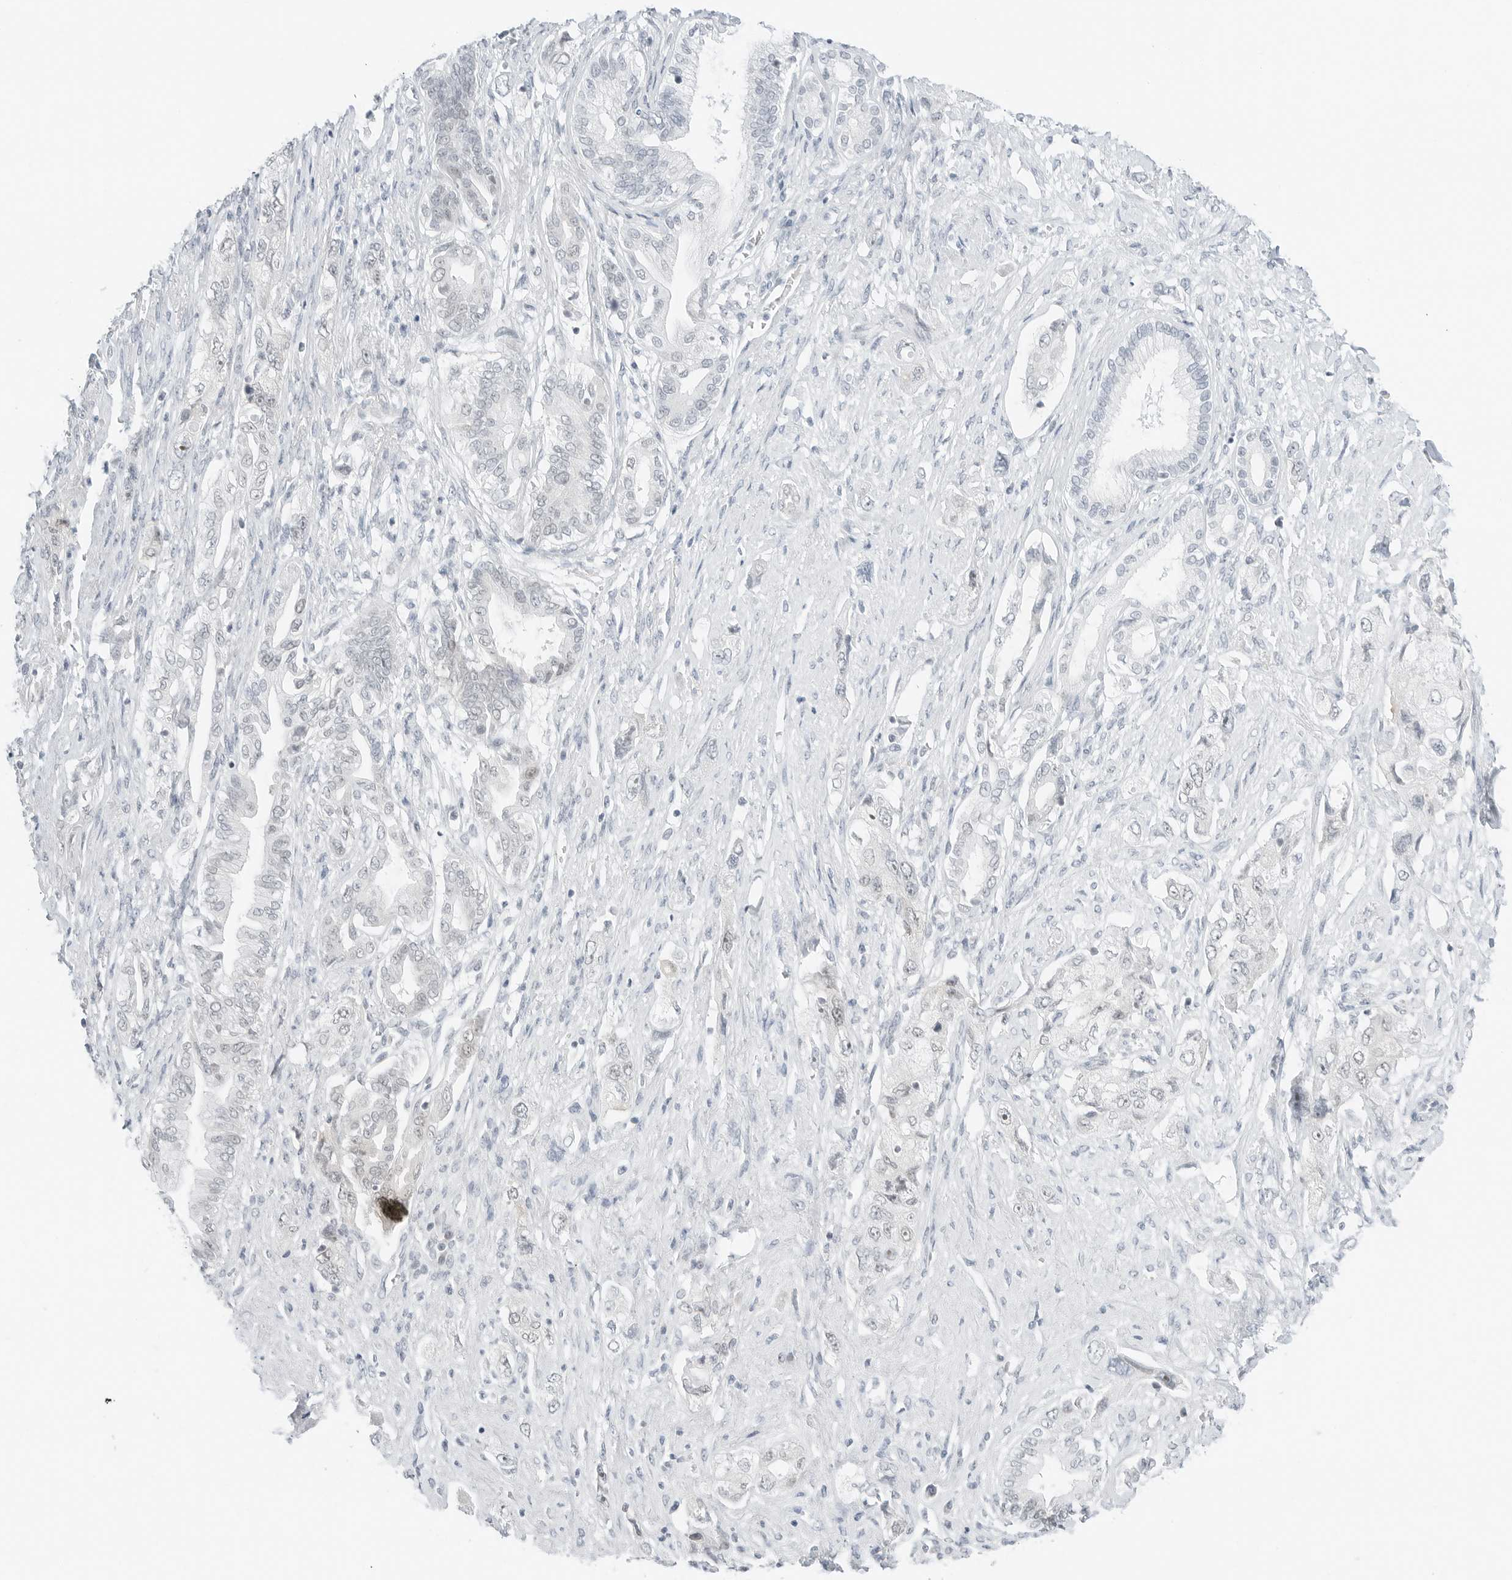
{"staining": {"intensity": "negative", "quantity": "none", "location": "none"}, "tissue": "pancreatic cancer", "cell_type": "Tumor cells", "image_type": "cancer", "snomed": [{"axis": "morphology", "description": "Adenocarcinoma, NOS"}, {"axis": "topography", "description": "Pancreas"}], "caption": "Adenocarcinoma (pancreatic) was stained to show a protein in brown. There is no significant staining in tumor cells.", "gene": "CCSAP", "patient": {"sex": "female", "age": 73}}